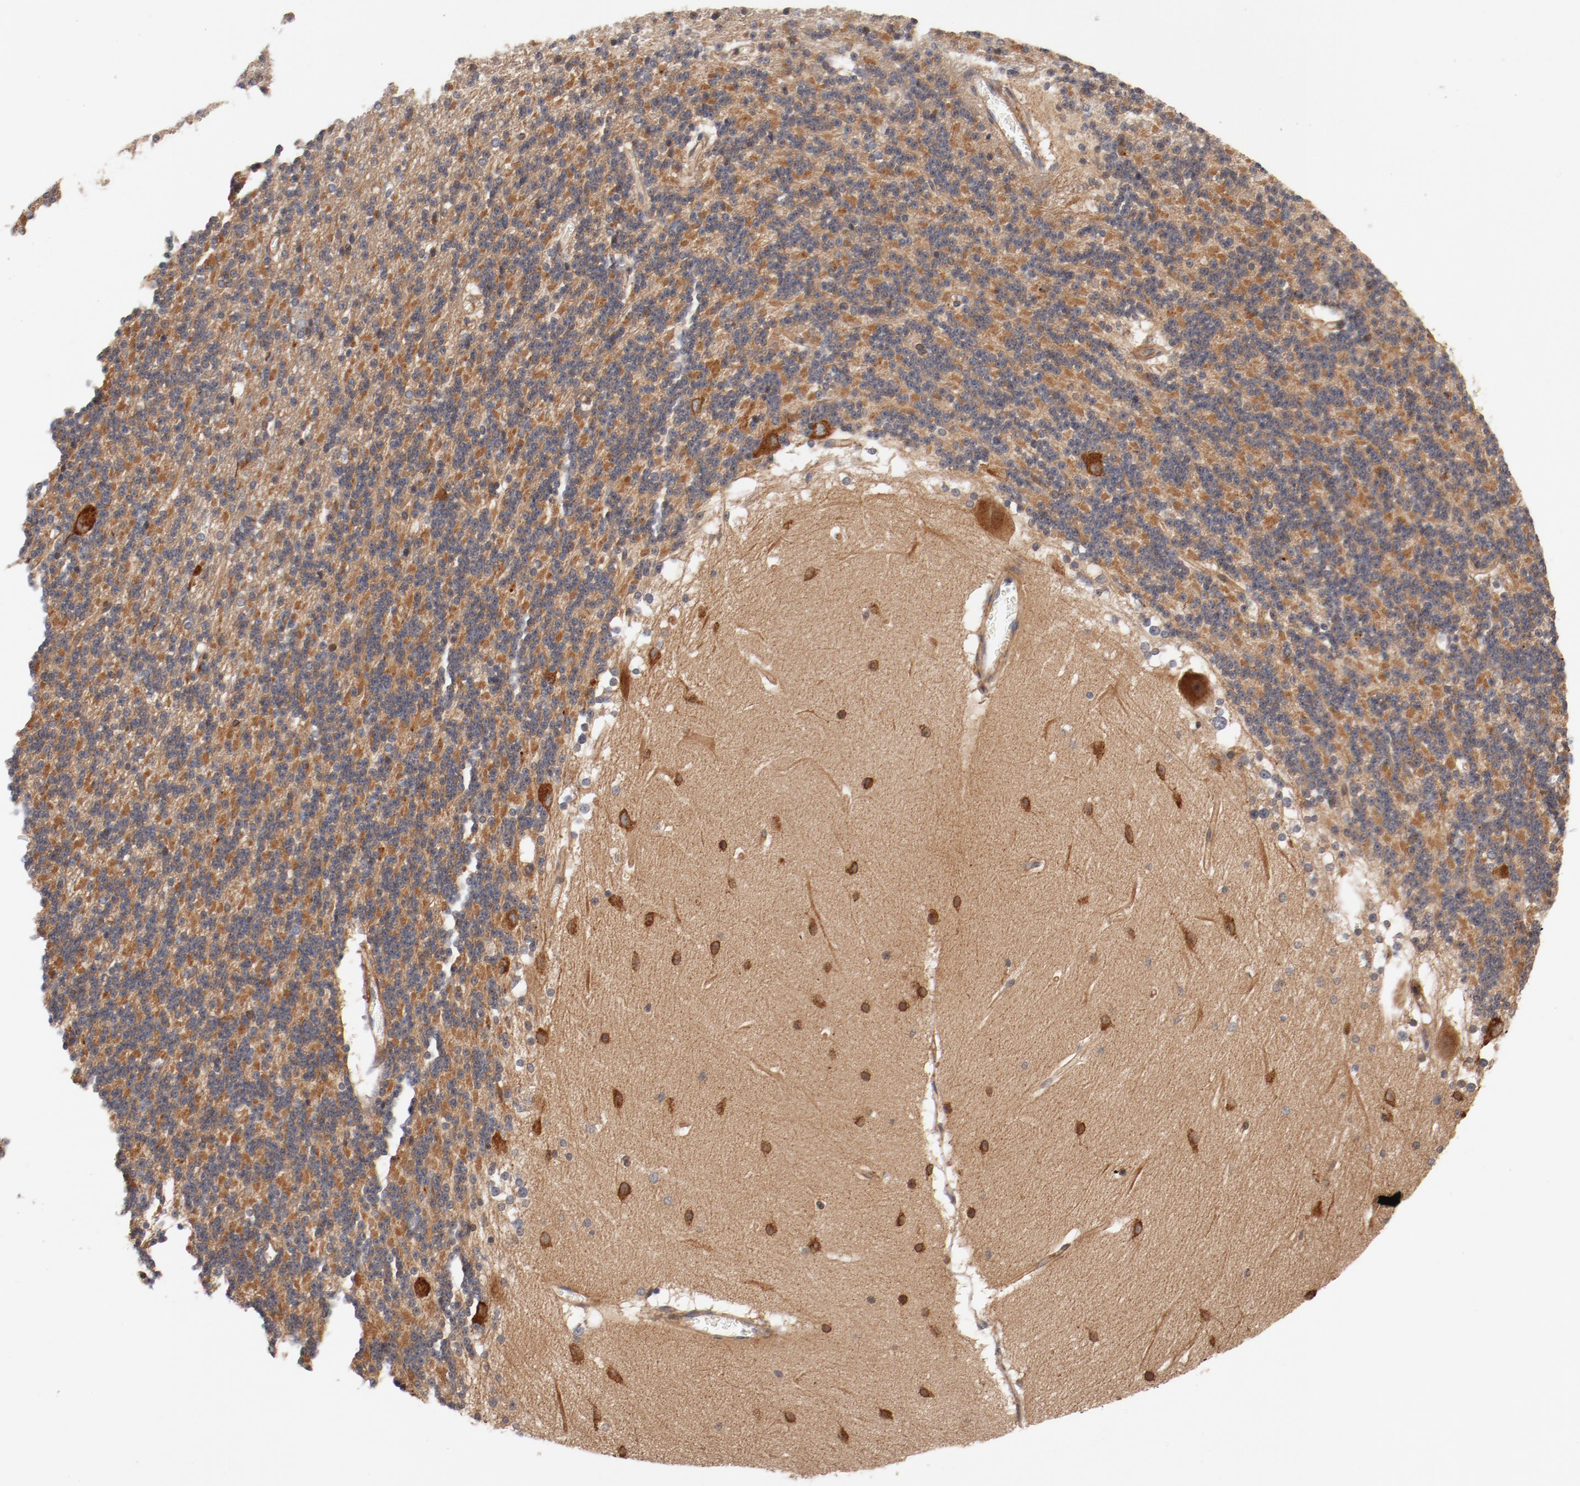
{"staining": {"intensity": "moderate", "quantity": ">75%", "location": "cytoplasmic/membranous"}, "tissue": "cerebellum", "cell_type": "Cells in granular layer", "image_type": "normal", "snomed": [{"axis": "morphology", "description": "Normal tissue, NOS"}, {"axis": "topography", "description": "Cerebellum"}], "caption": "Protein analysis of normal cerebellum displays moderate cytoplasmic/membranous expression in approximately >75% of cells in granular layer. The staining was performed using DAB (3,3'-diaminobenzidine), with brown indicating positive protein expression. Nuclei are stained blue with hematoxylin.", "gene": "PITPNM2", "patient": {"sex": "female", "age": 19}}